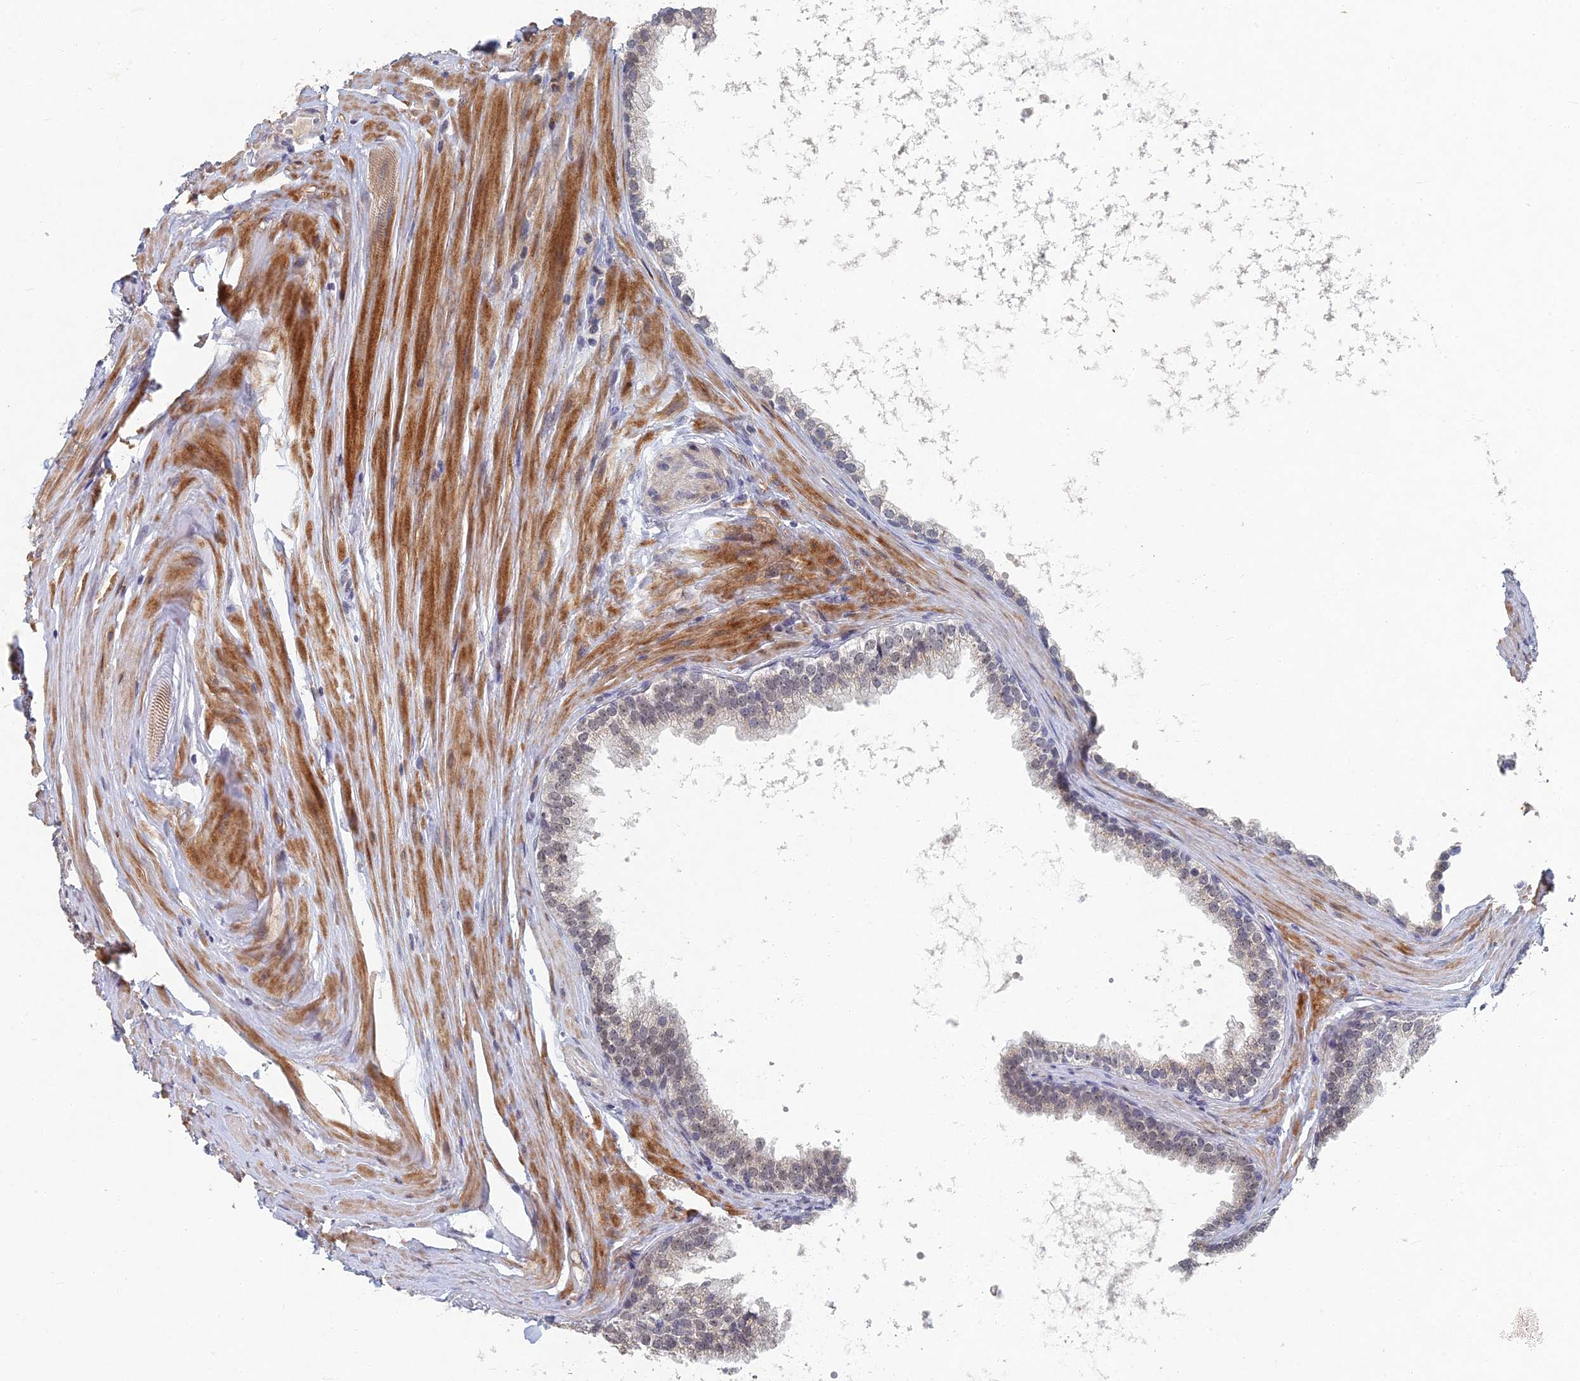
{"staining": {"intensity": "weak", "quantity": "<25%", "location": "cytoplasmic/membranous"}, "tissue": "prostate", "cell_type": "Glandular cells", "image_type": "normal", "snomed": [{"axis": "morphology", "description": "Normal tissue, NOS"}, {"axis": "topography", "description": "Prostate"}], "caption": "Glandular cells show no significant protein staining in benign prostate. (Stains: DAB (3,3'-diaminobenzidine) IHC with hematoxylin counter stain, Microscopy: brightfield microscopy at high magnification).", "gene": "GNA15", "patient": {"sex": "male", "age": 60}}